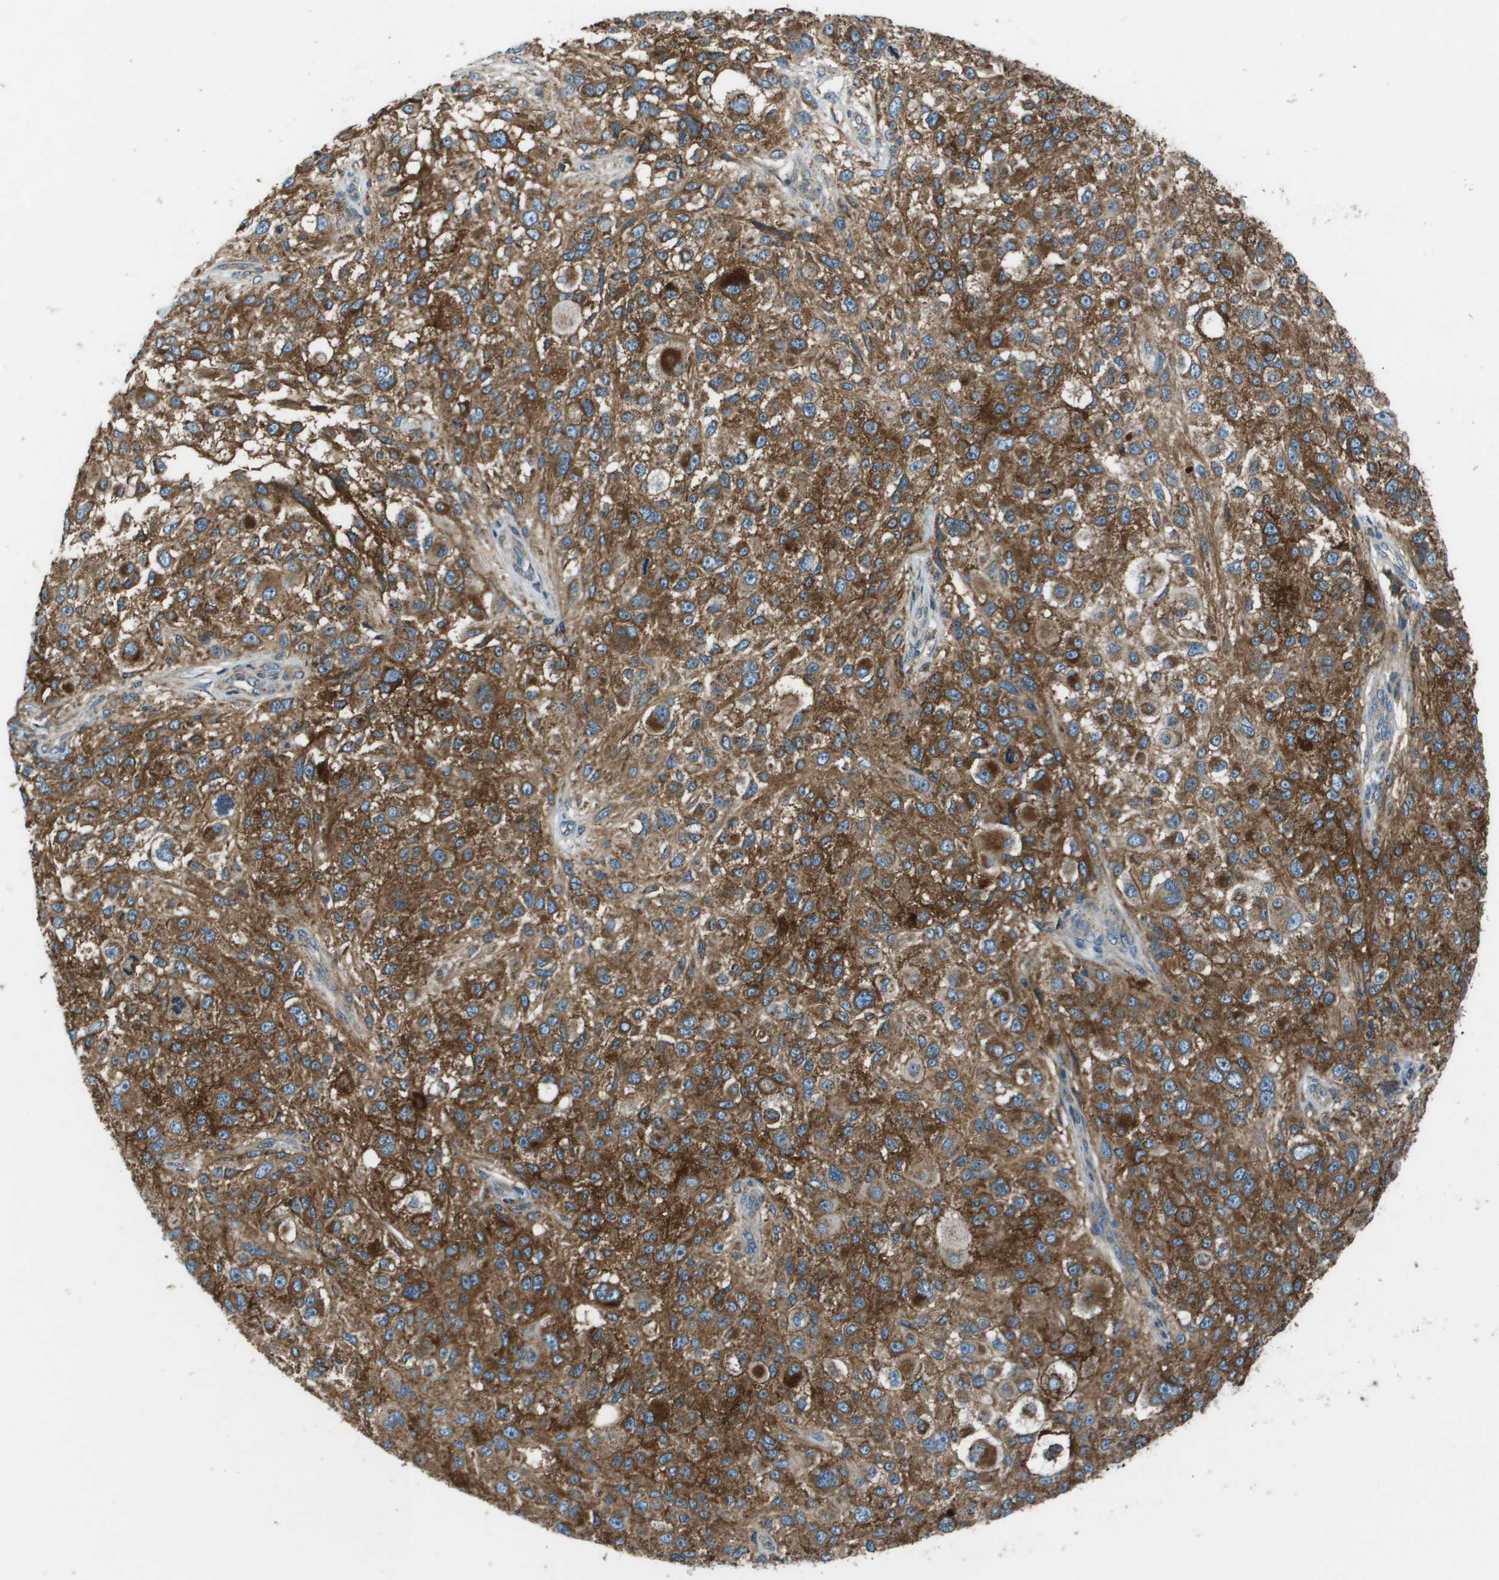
{"staining": {"intensity": "moderate", "quantity": ">75%", "location": "cytoplasmic/membranous"}, "tissue": "melanoma", "cell_type": "Tumor cells", "image_type": "cancer", "snomed": [{"axis": "morphology", "description": "Necrosis, NOS"}, {"axis": "morphology", "description": "Malignant melanoma, NOS"}, {"axis": "topography", "description": "Skin"}], "caption": "Malignant melanoma tissue demonstrates moderate cytoplasmic/membranous staining in approximately >75% of tumor cells Nuclei are stained in blue.", "gene": "TMEM51", "patient": {"sex": "female", "age": 87}}